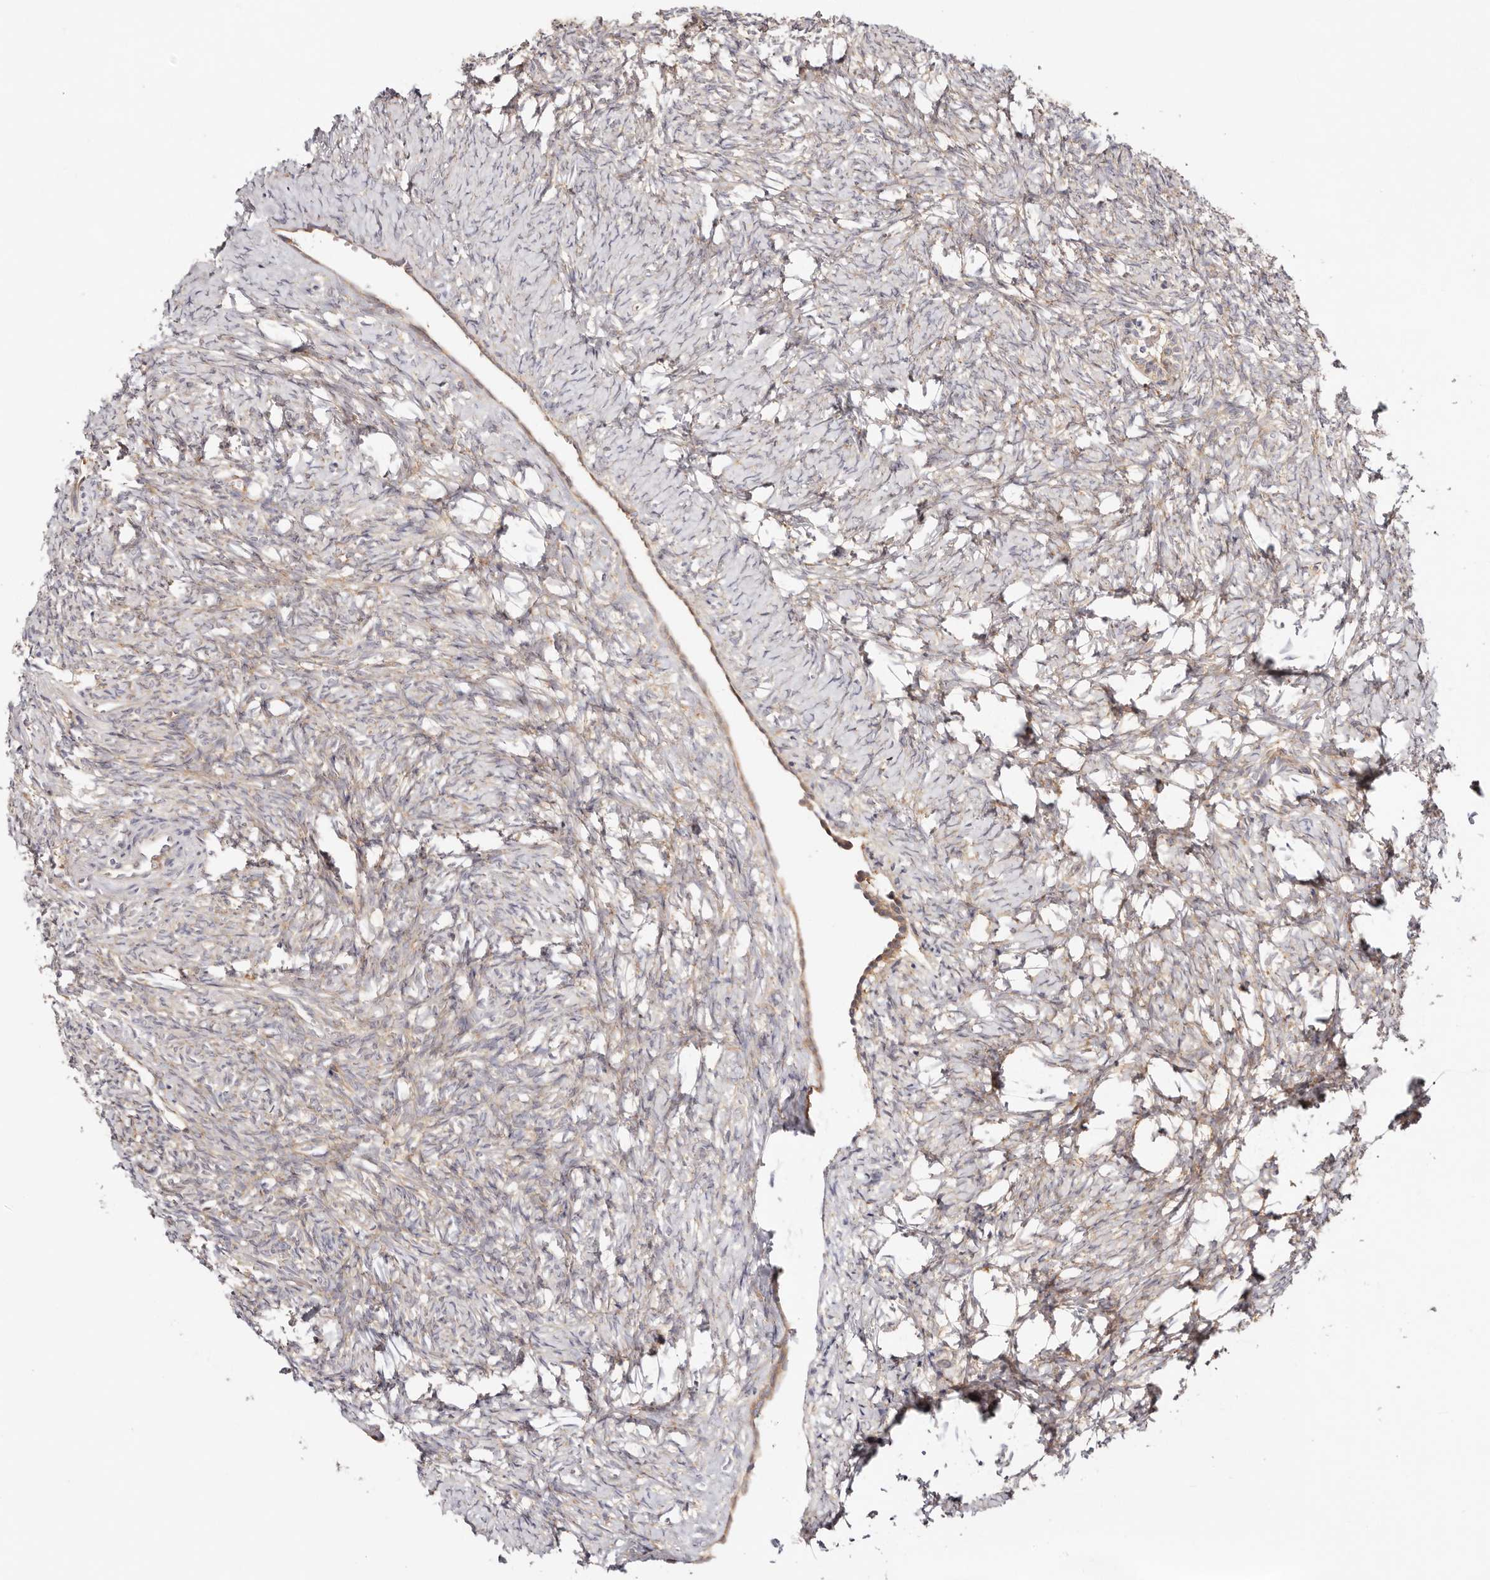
{"staining": {"intensity": "moderate", "quantity": ">75%", "location": "cytoplasmic/membranous"}, "tissue": "ovary", "cell_type": "Follicle cells", "image_type": "normal", "snomed": [{"axis": "morphology", "description": "Normal tissue, NOS"}, {"axis": "topography", "description": "Ovary"}], "caption": "High-magnification brightfield microscopy of normal ovary stained with DAB (brown) and counterstained with hematoxylin (blue). follicle cells exhibit moderate cytoplasmic/membranous positivity is appreciated in approximately>75% of cells.", "gene": "GNA13", "patient": {"sex": "female", "age": 41}}